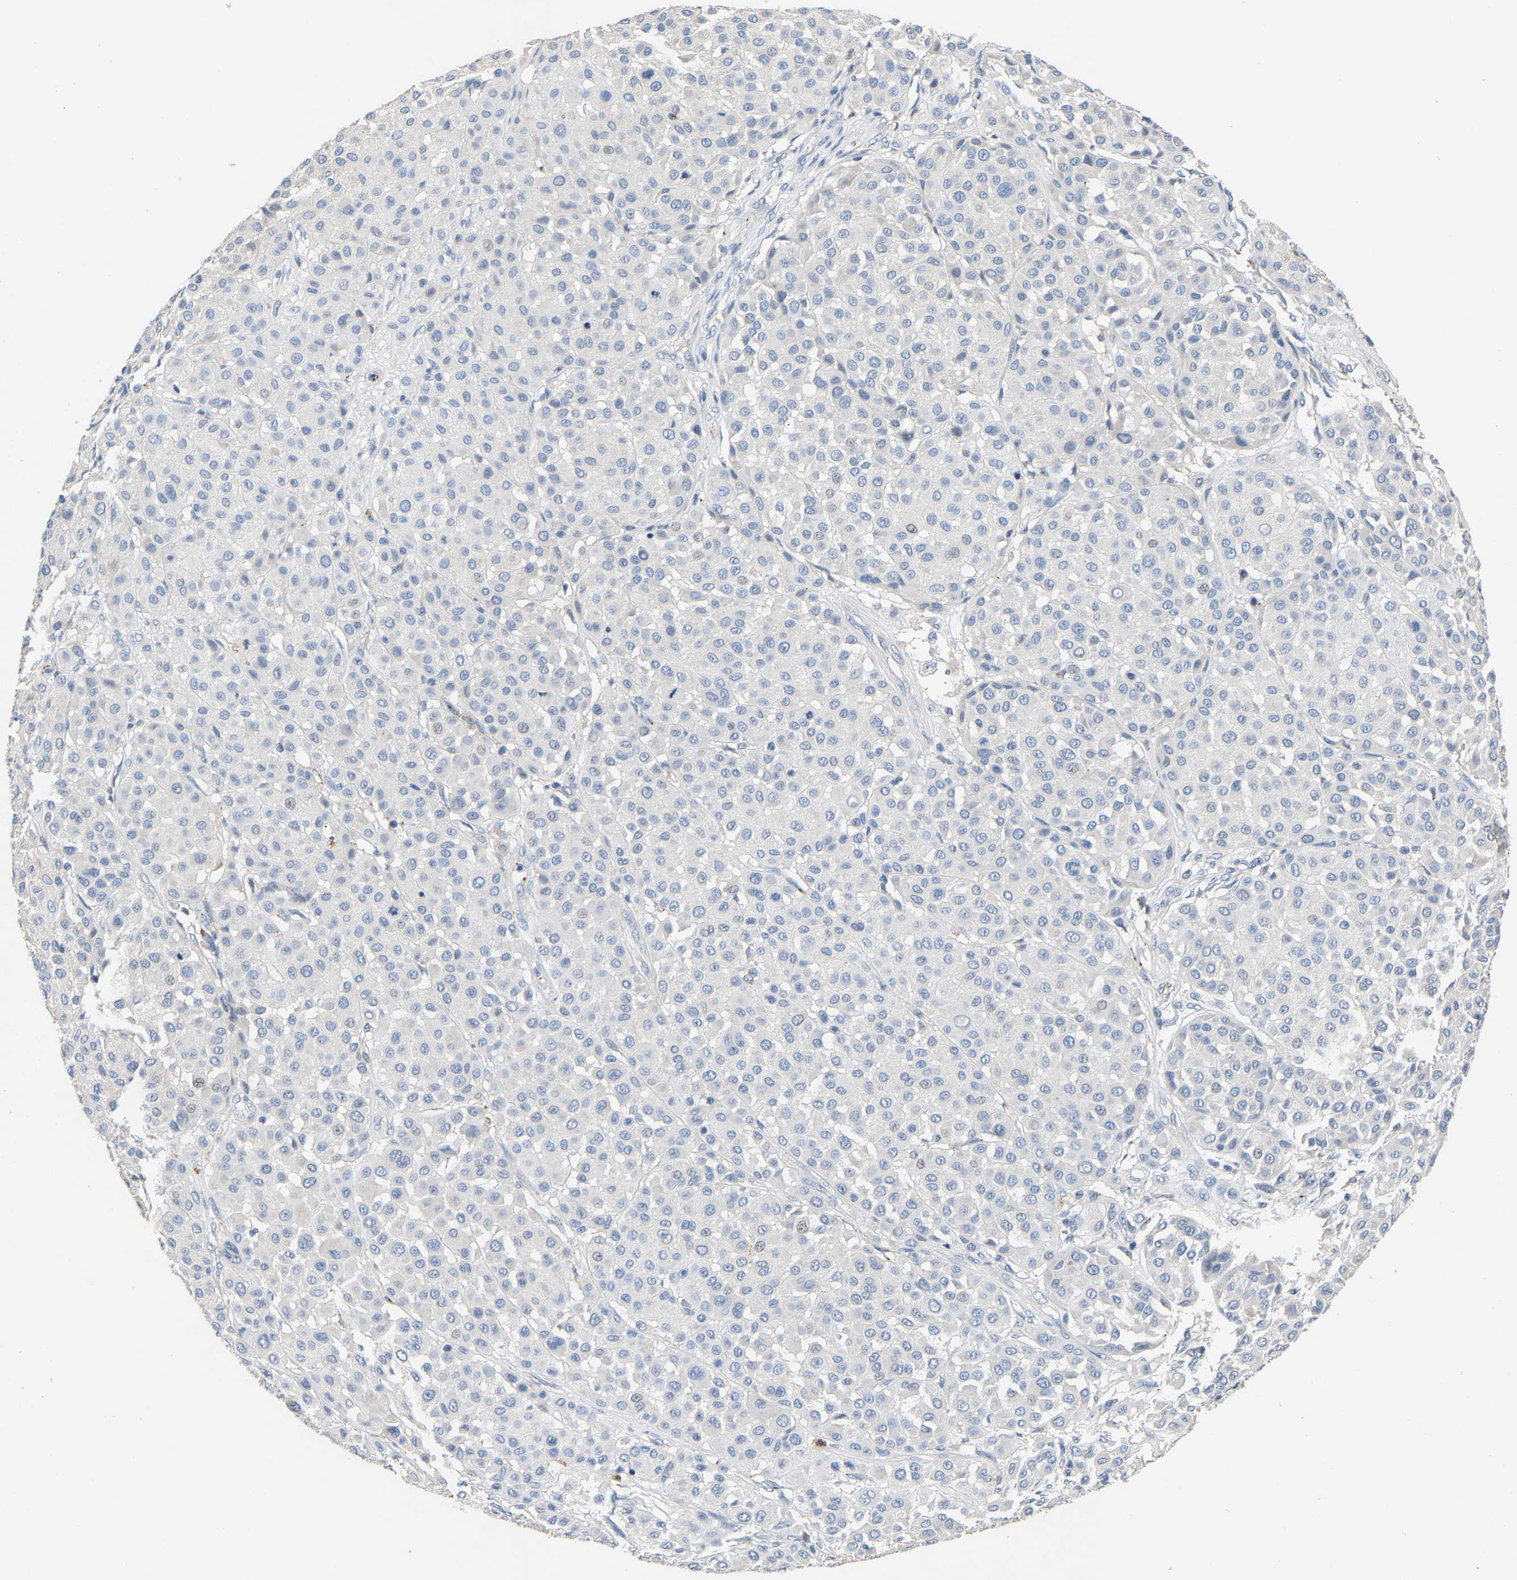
{"staining": {"intensity": "negative", "quantity": "none", "location": "none"}, "tissue": "melanoma", "cell_type": "Tumor cells", "image_type": "cancer", "snomed": [{"axis": "morphology", "description": "Malignant melanoma, Metastatic site"}, {"axis": "topography", "description": "Soft tissue"}], "caption": "A high-resolution micrograph shows IHC staining of melanoma, which reveals no significant staining in tumor cells.", "gene": "CCDC171", "patient": {"sex": "male", "age": 41}}